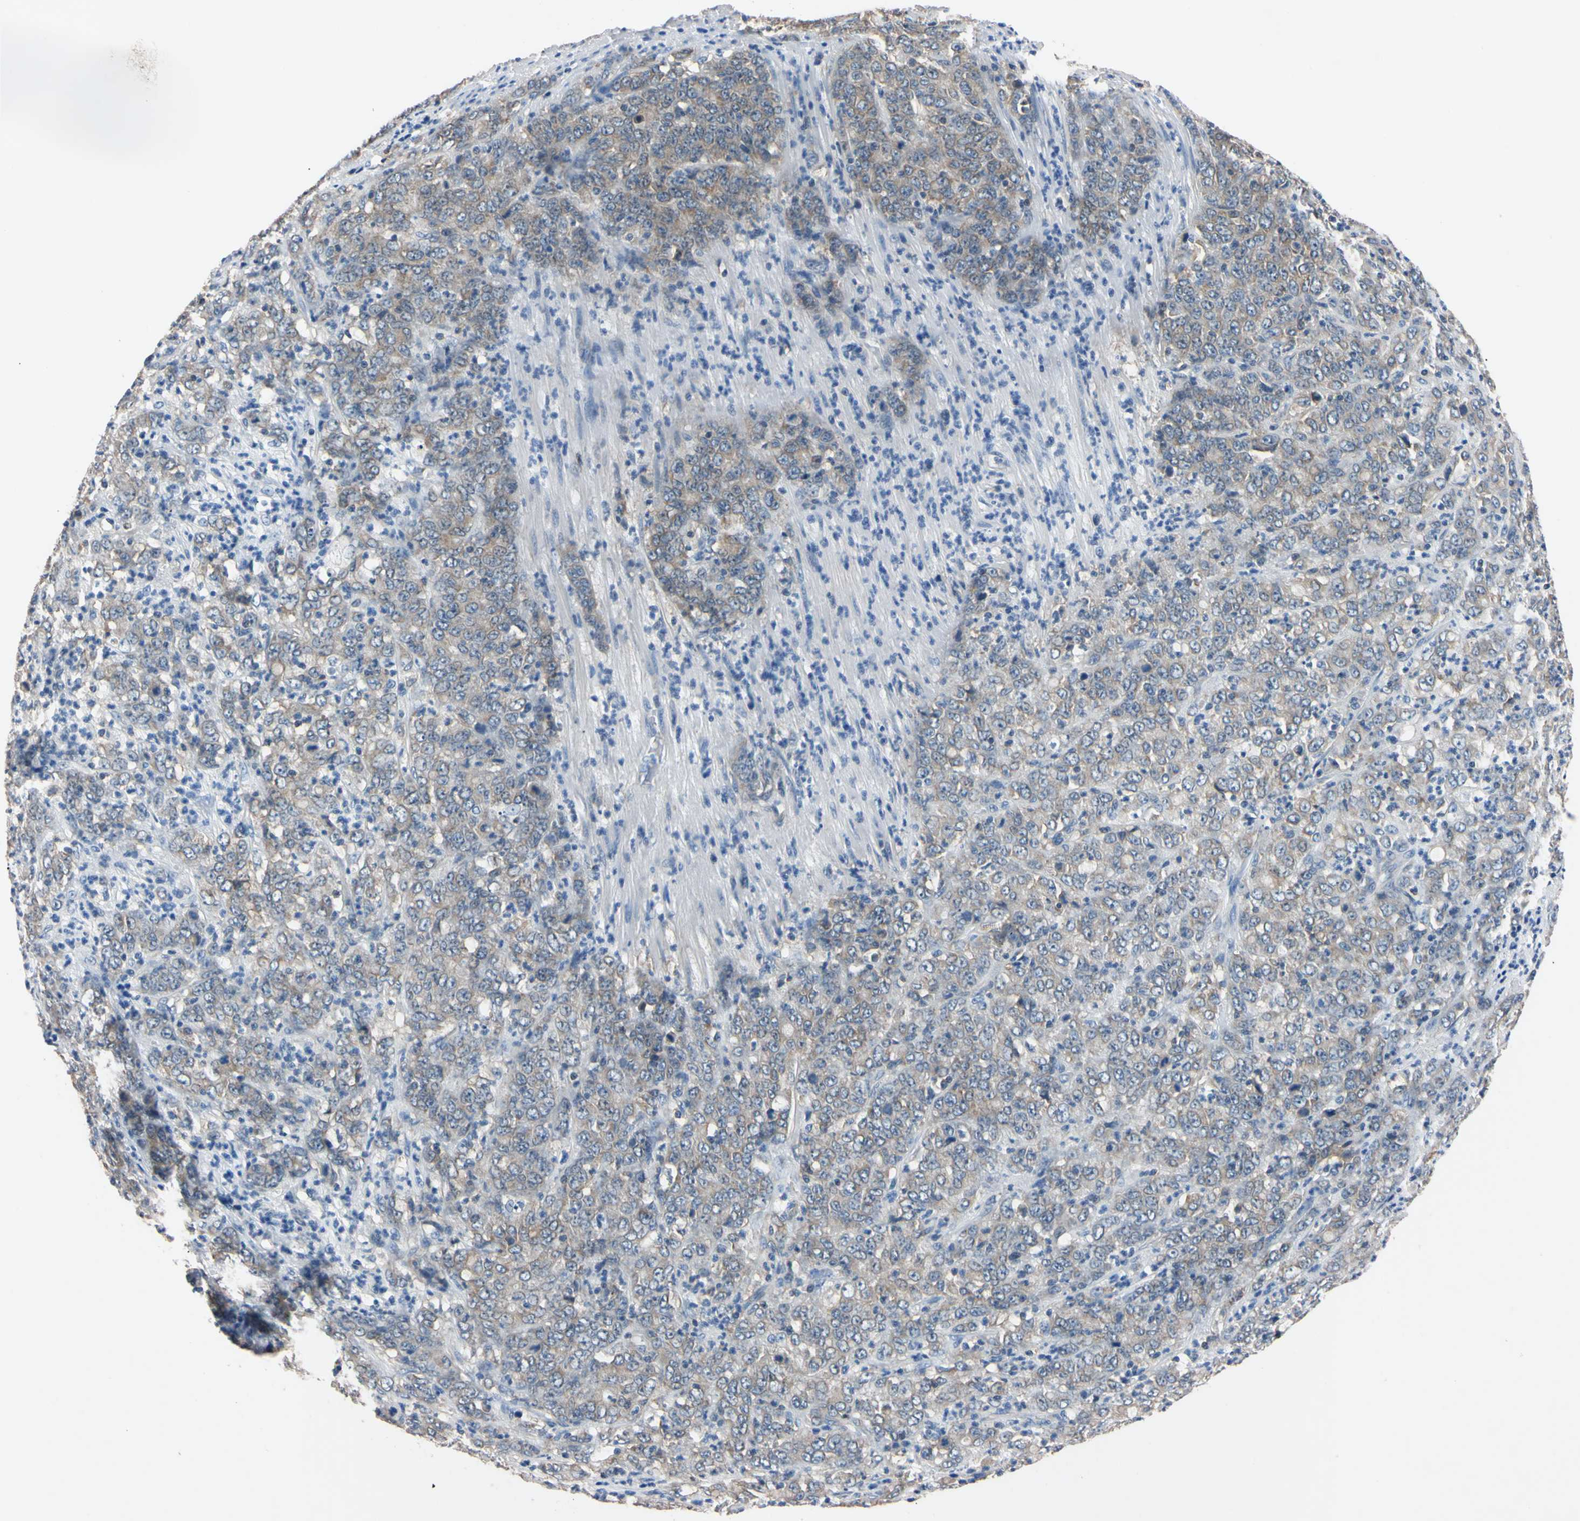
{"staining": {"intensity": "weak", "quantity": ">75%", "location": "cytoplasmic/membranous"}, "tissue": "stomach cancer", "cell_type": "Tumor cells", "image_type": "cancer", "snomed": [{"axis": "morphology", "description": "Adenocarcinoma, NOS"}, {"axis": "topography", "description": "Stomach, lower"}], "caption": "Immunohistochemistry (IHC) (DAB (3,3'-diaminobenzidine)) staining of human stomach adenocarcinoma shows weak cytoplasmic/membranous protein positivity in about >75% of tumor cells.", "gene": "PNKD", "patient": {"sex": "female", "age": 71}}